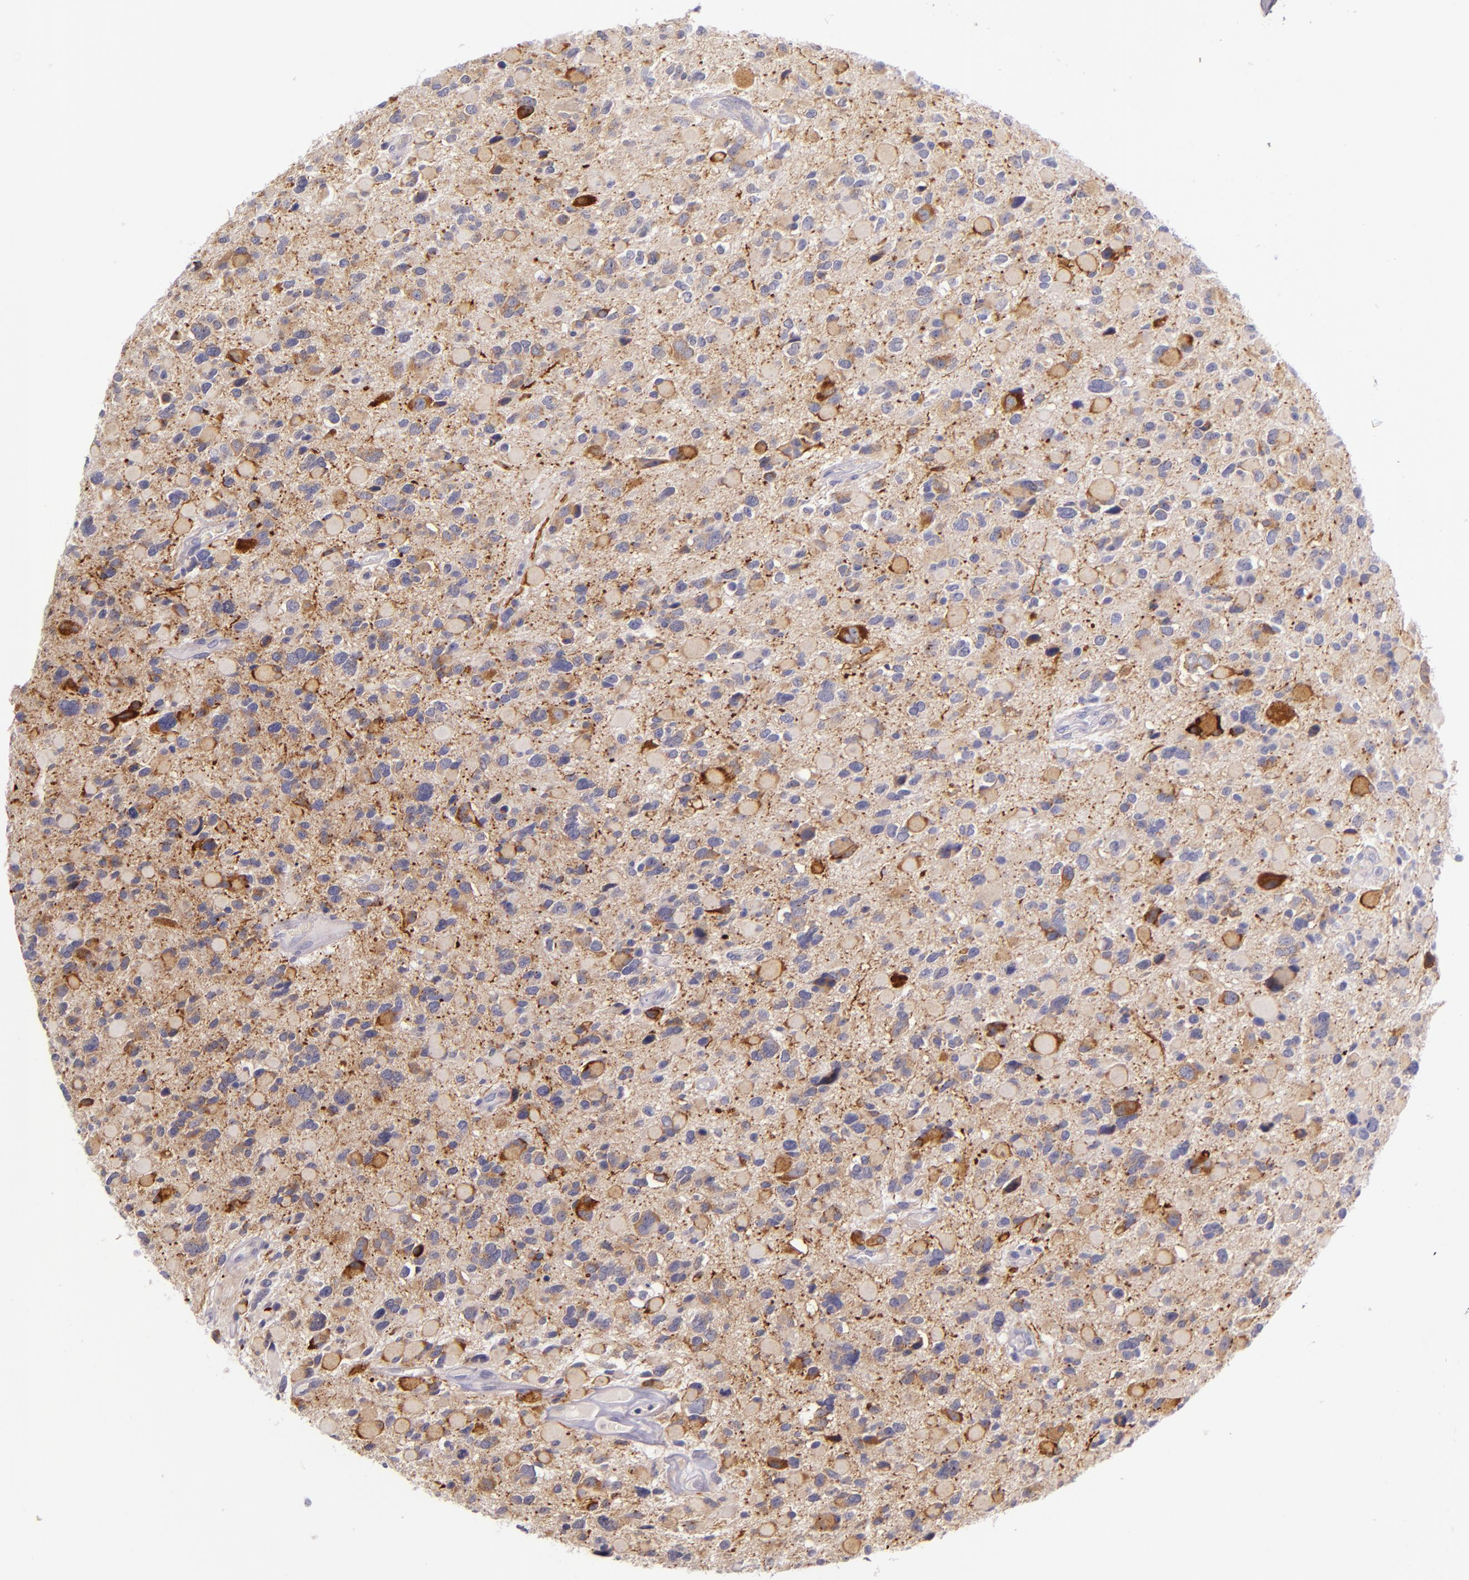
{"staining": {"intensity": "negative", "quantity": "none", "location": "none"}, "tissue": "glioma", "cell_type": "Tumor cells", "image_type": "cancer", "snomed": [{"axis": "morphology", "description": "Glioma, malignant, High grade"}, {"axis": "topography", "description": "Brain"}], "caption": "High power microscopy micrograph of an immunohistochemistry (IHC) micrograph of glioma, revealing no significant positivity in tumor cells.", "gene": "CTSF", "patient": {"sex": "female", "age": 37}}